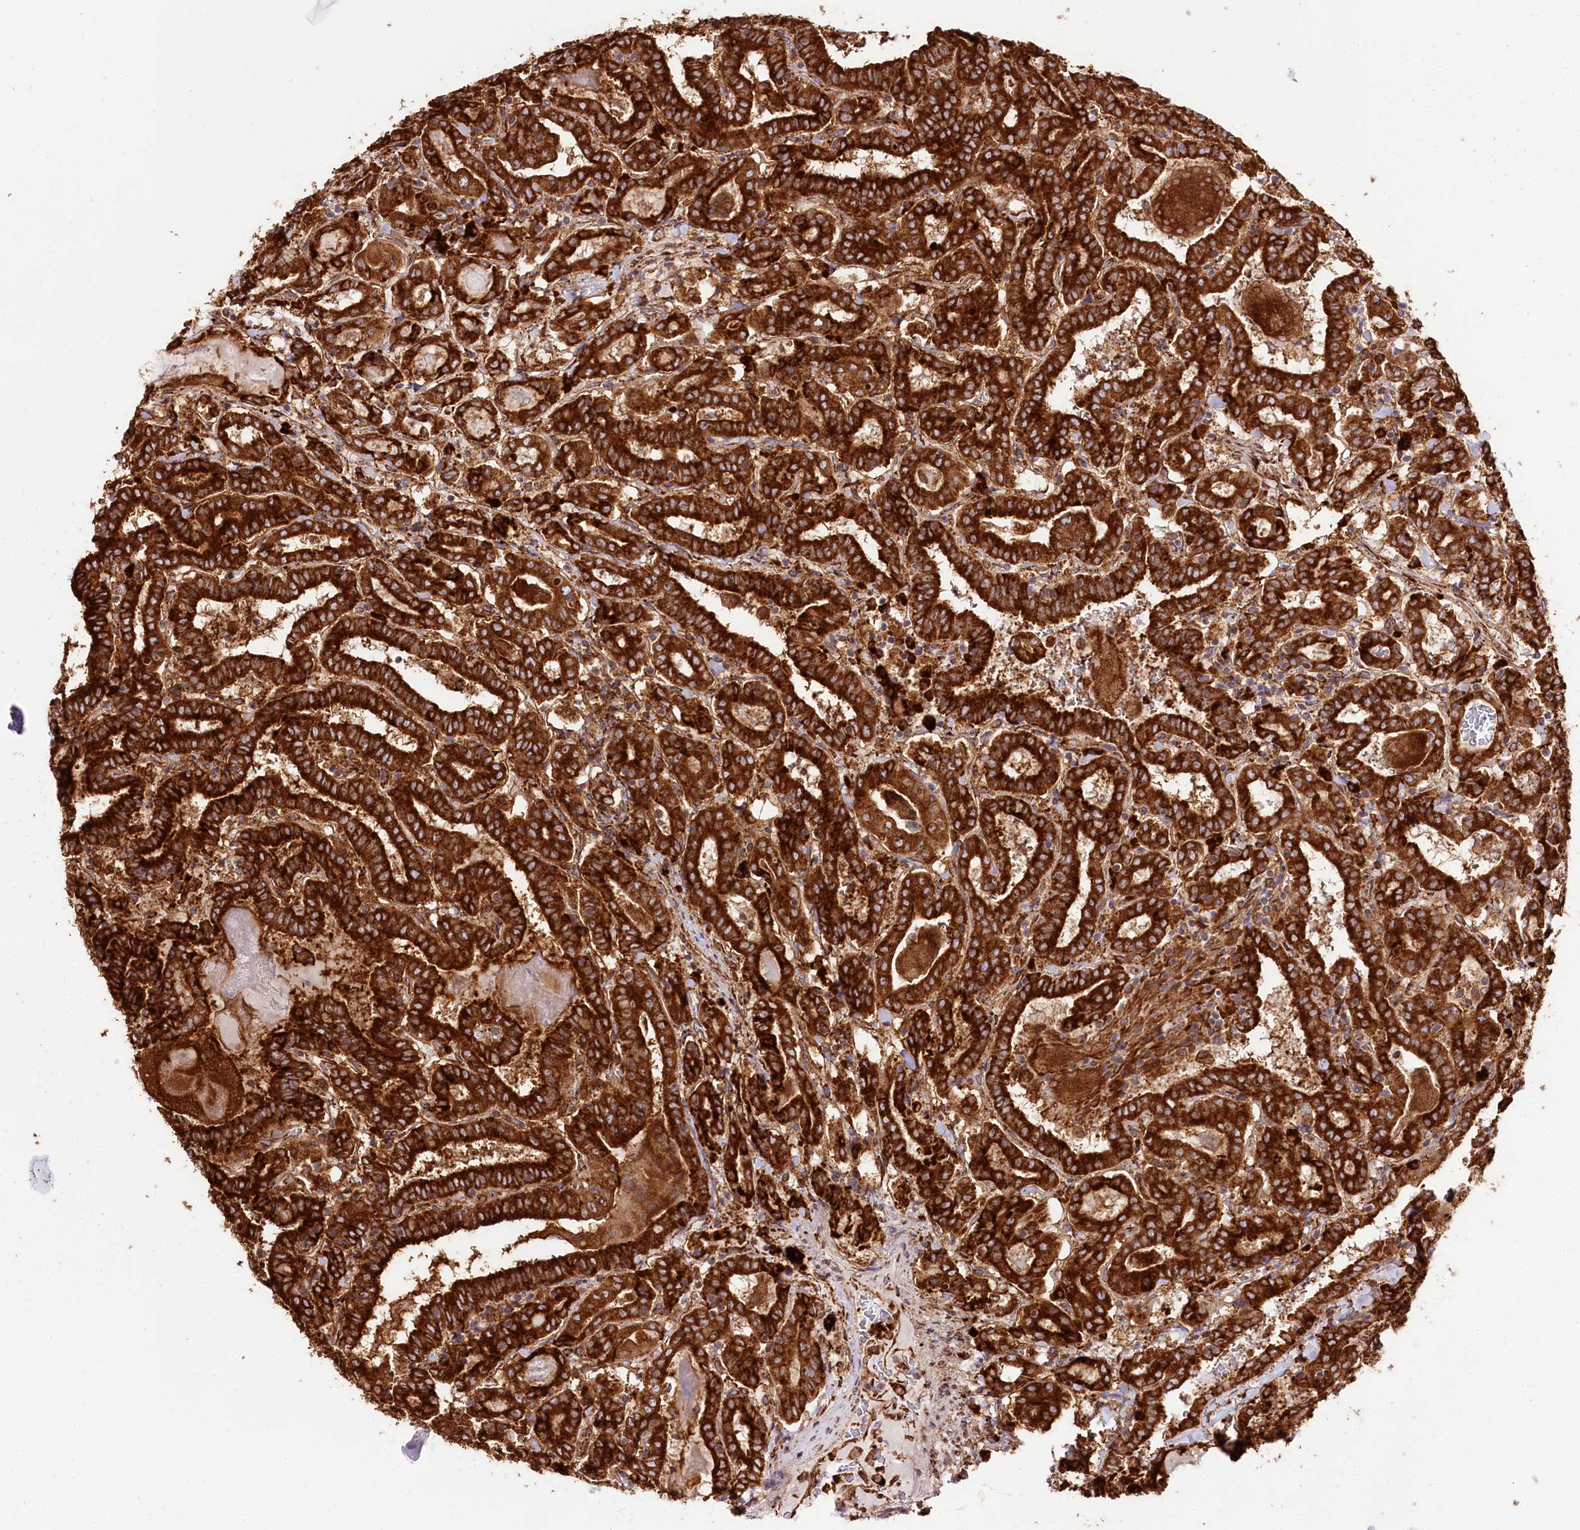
{"staining": {"intensity": "strong", "quantity": ">75%", "location": "cytoplasmic/membranous"}, "tissue": "thyroid cancer", "cell_type": "Tumor cells", "image_type": "cancer", "snomed": [{"axis": "morphology", "description": "Papillary adenocarcinoma, NOS"}, {"axis": "topography", "description": "Thyroid gland"}], "caption": "High-power microscopy captured an immunohistochemistry (IHC) micrograph of papillary adenocarcinoma (thyroid), revealing strong cytoplasmic/membranous expression in approximately >75% of tumor cells.", "gene": "CNPY2", "patient": {"sex": "female", "age": 72}}